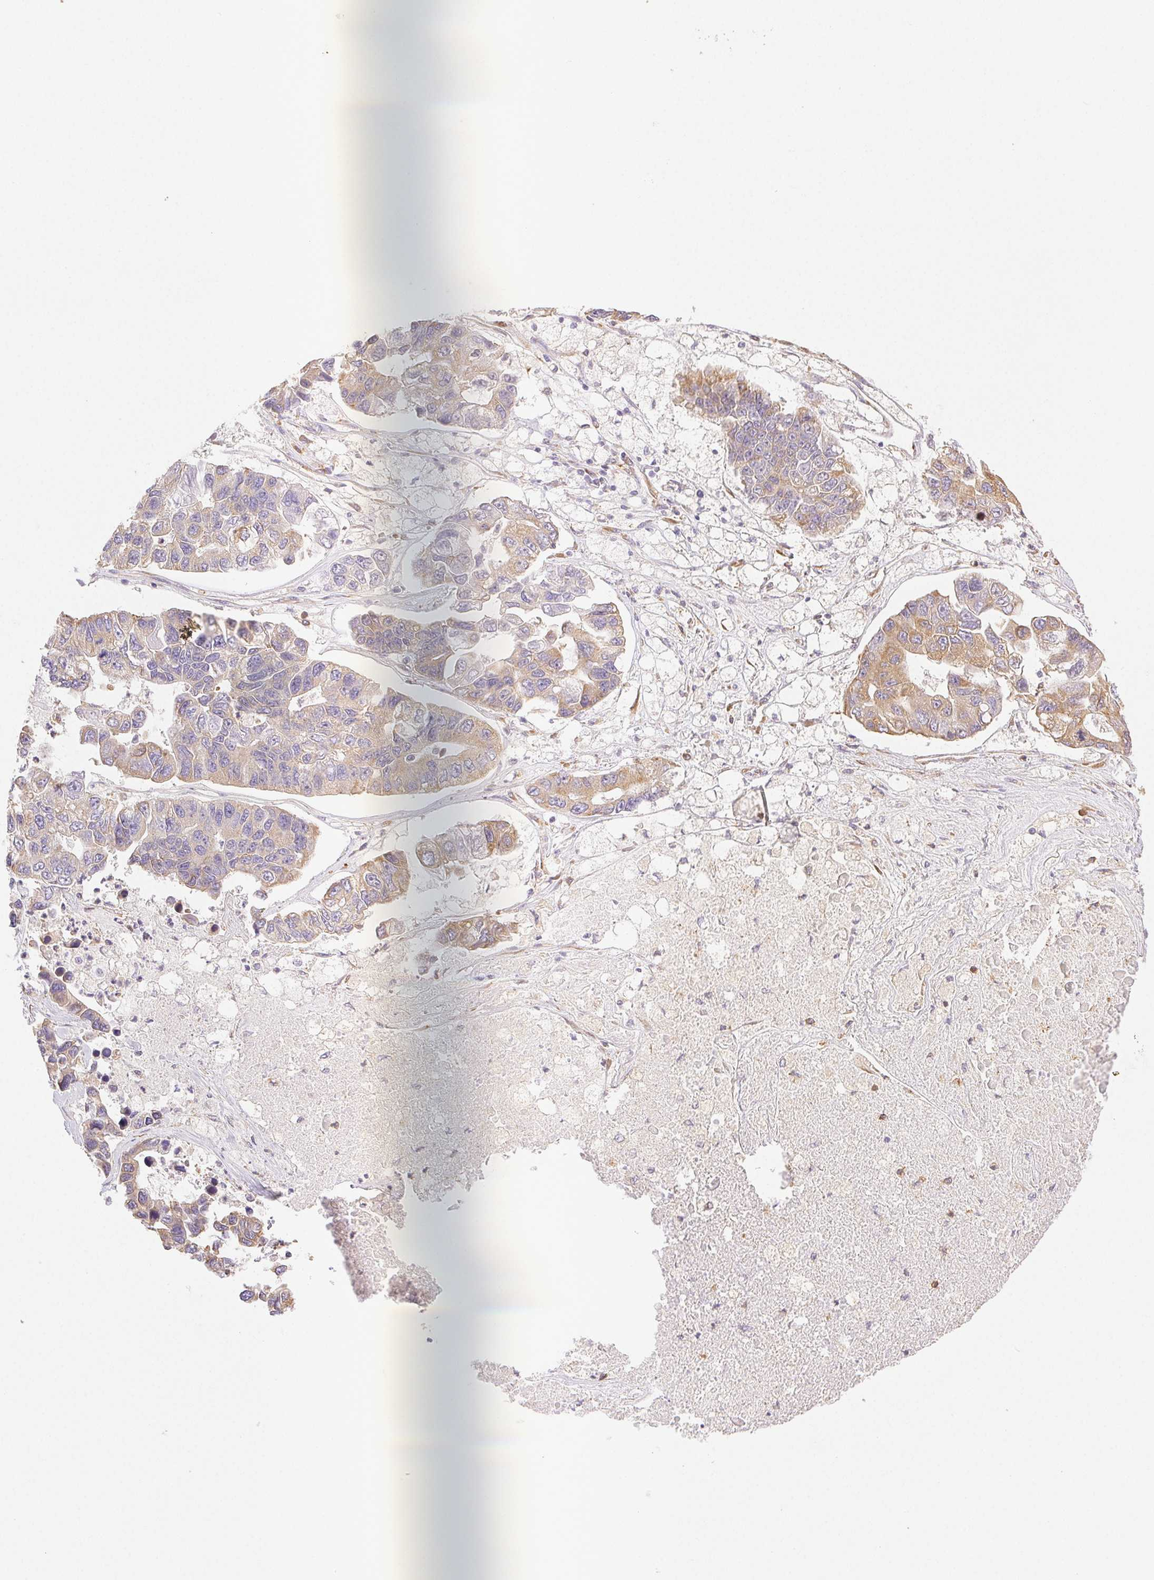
{"staining": {"intensity": "moderate", "quantity": "25%-75%", "location": "cytoplasmic/membranous"}, "tissue": "lung cancer", "cell_type": "Tumor cells", "image_type": "cancer", "snomed": [{"axis": "morphology", "description": "Adenocarcinoma, NOS"}, {"axis": "topography", "description": "Bronchus"}, {"axis": "topography", "description": "Lung"}], "caption": "A brown stain highlights moderate cytoplasmic/membranous expression of a protein in human lung cancer (adenocarcinoma) tumor cells. The staining was performed using DAB (3,3'-diaminobenzidine) to visualize the protein expression in brown, while the nuclei were stained in blue with hematoxylin (Magnification: 20x).", "gene": "ENTREP1", "patient": {"sex": "female", "age": 51}}